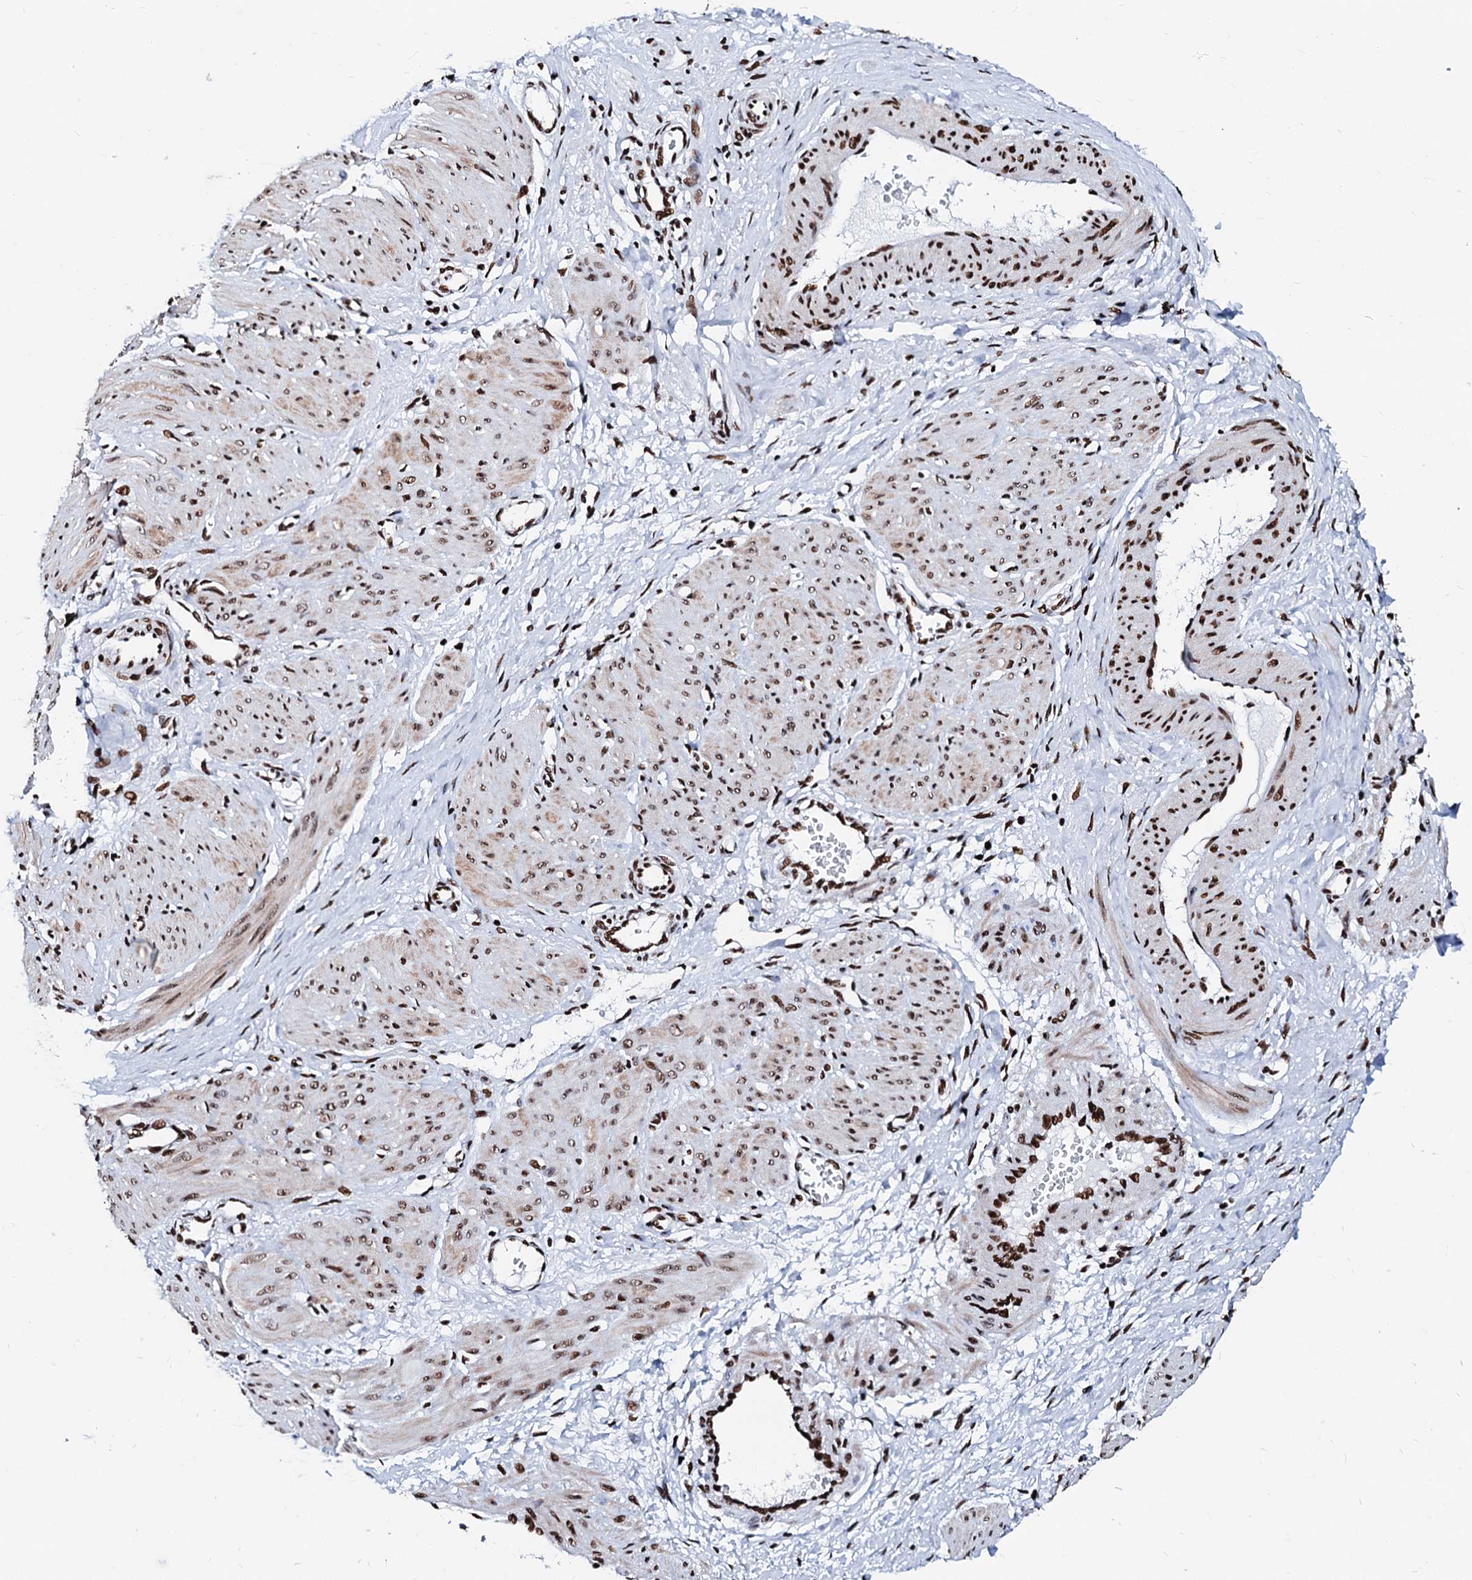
{"staining": {"intensity": "moderate", "quantity": ">75%", "location": "nuclear"}, "tissue": "smooth muscle", "cell_type": "Smooth muscle cells", "image_type": "normal", "snomed": [{"axis": "morphology", "description": "Normal tissue, NOS"}, {"axis": "topography", "description": "Endometrium"}], "caption": "Moderate nuclear protein positivity is seen in approximately >75% of smooth muscle cells in smooth muscle.", "gene": "RALY", "patient": {"sex": "female", "age": 33}}